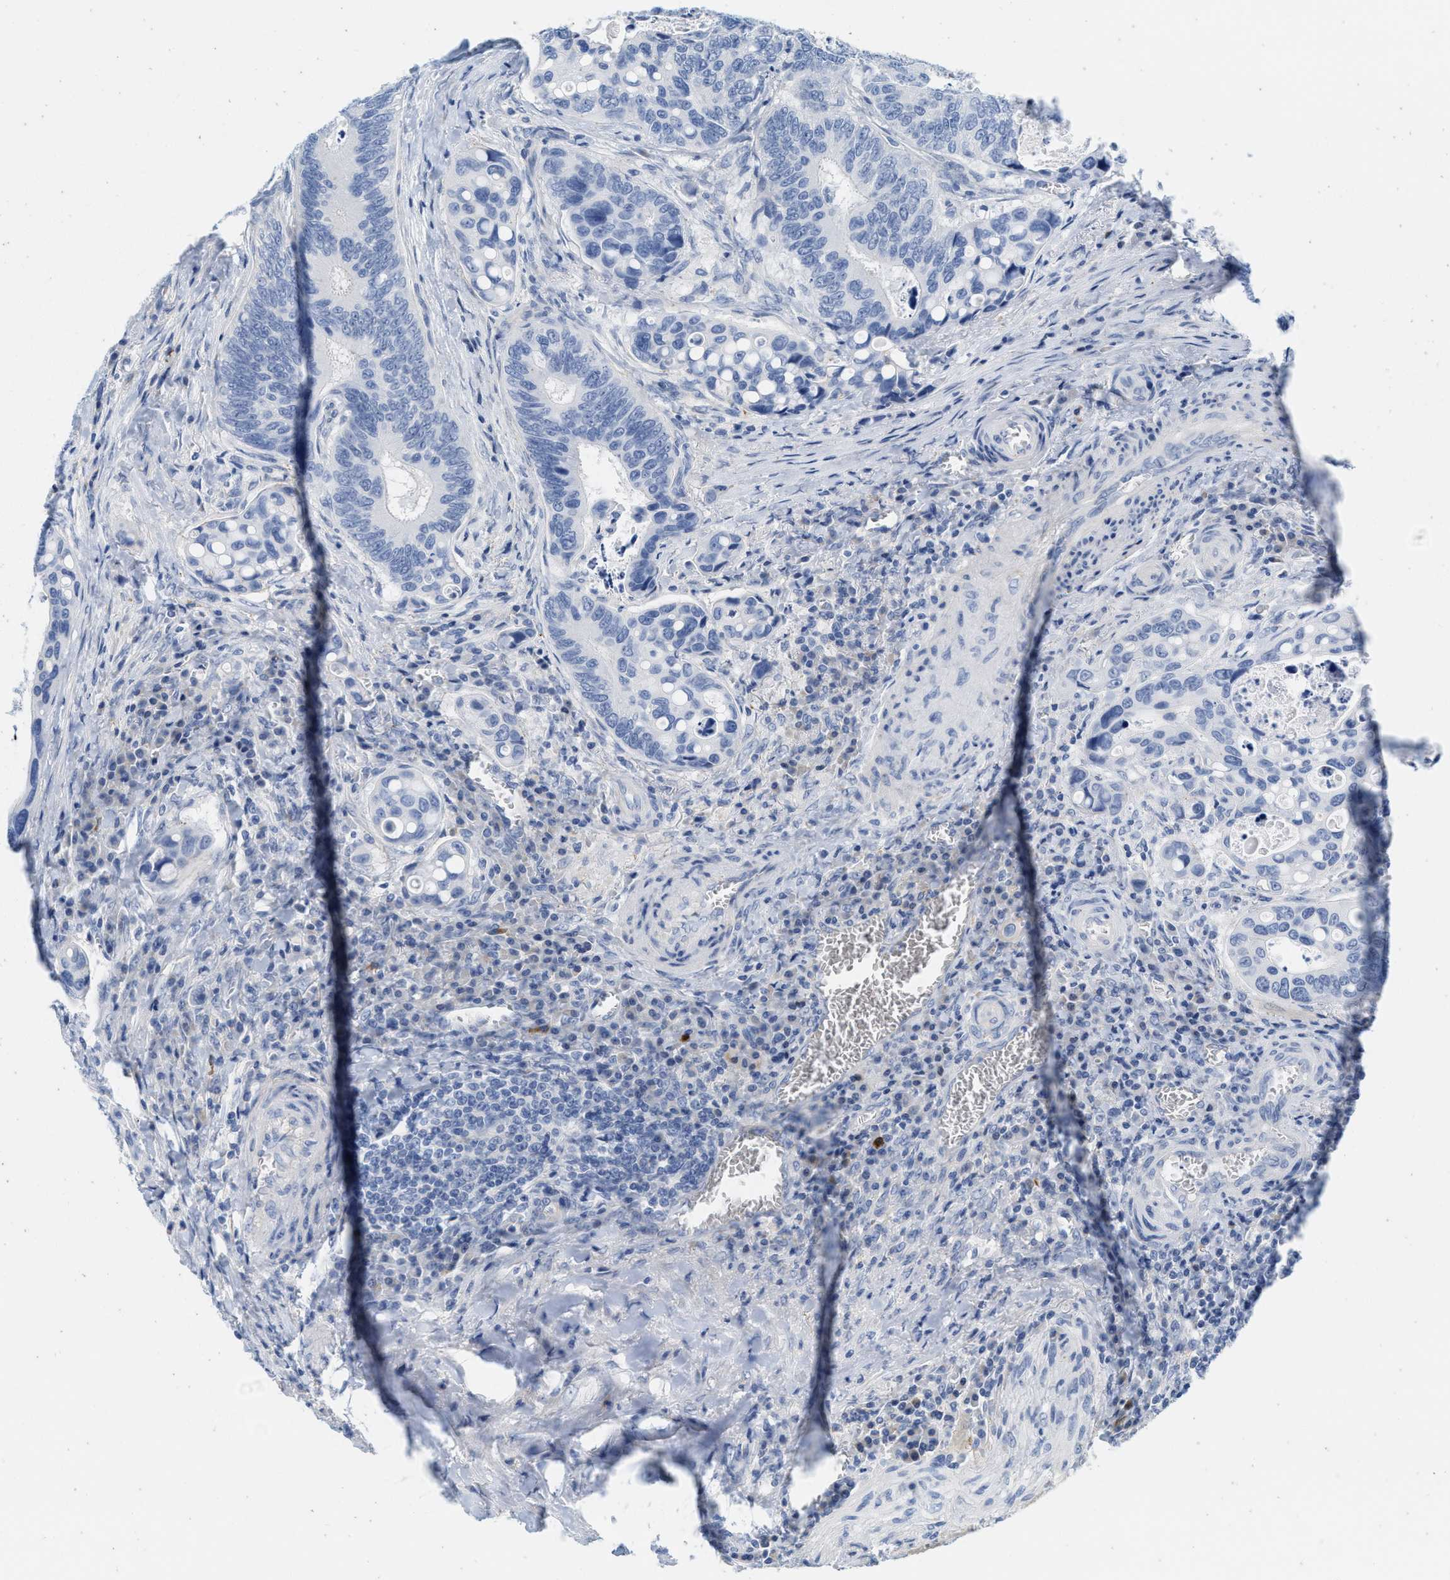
{"staining": {"intensity": "negative", "quantity": "none", "location": "none"}, "tissue": "colorectal cancer", "cell_type": "Tumor cells", "image_type": "cancer", "snomed": [{"axis": "morphology", "description": "Inflammation, NOS"}, {"axis": "morphology", "description": "Adenocarcinoma, NOS"}, {"axis": "topography", "description": "Colon"}], "caption": "A histopathology image of adenocarcinoma (colorectal) stained for a protein shows no brown staining in tumor cells.", "gene": "ABCB11", "patient": {"sex": "male", "age": 72}}